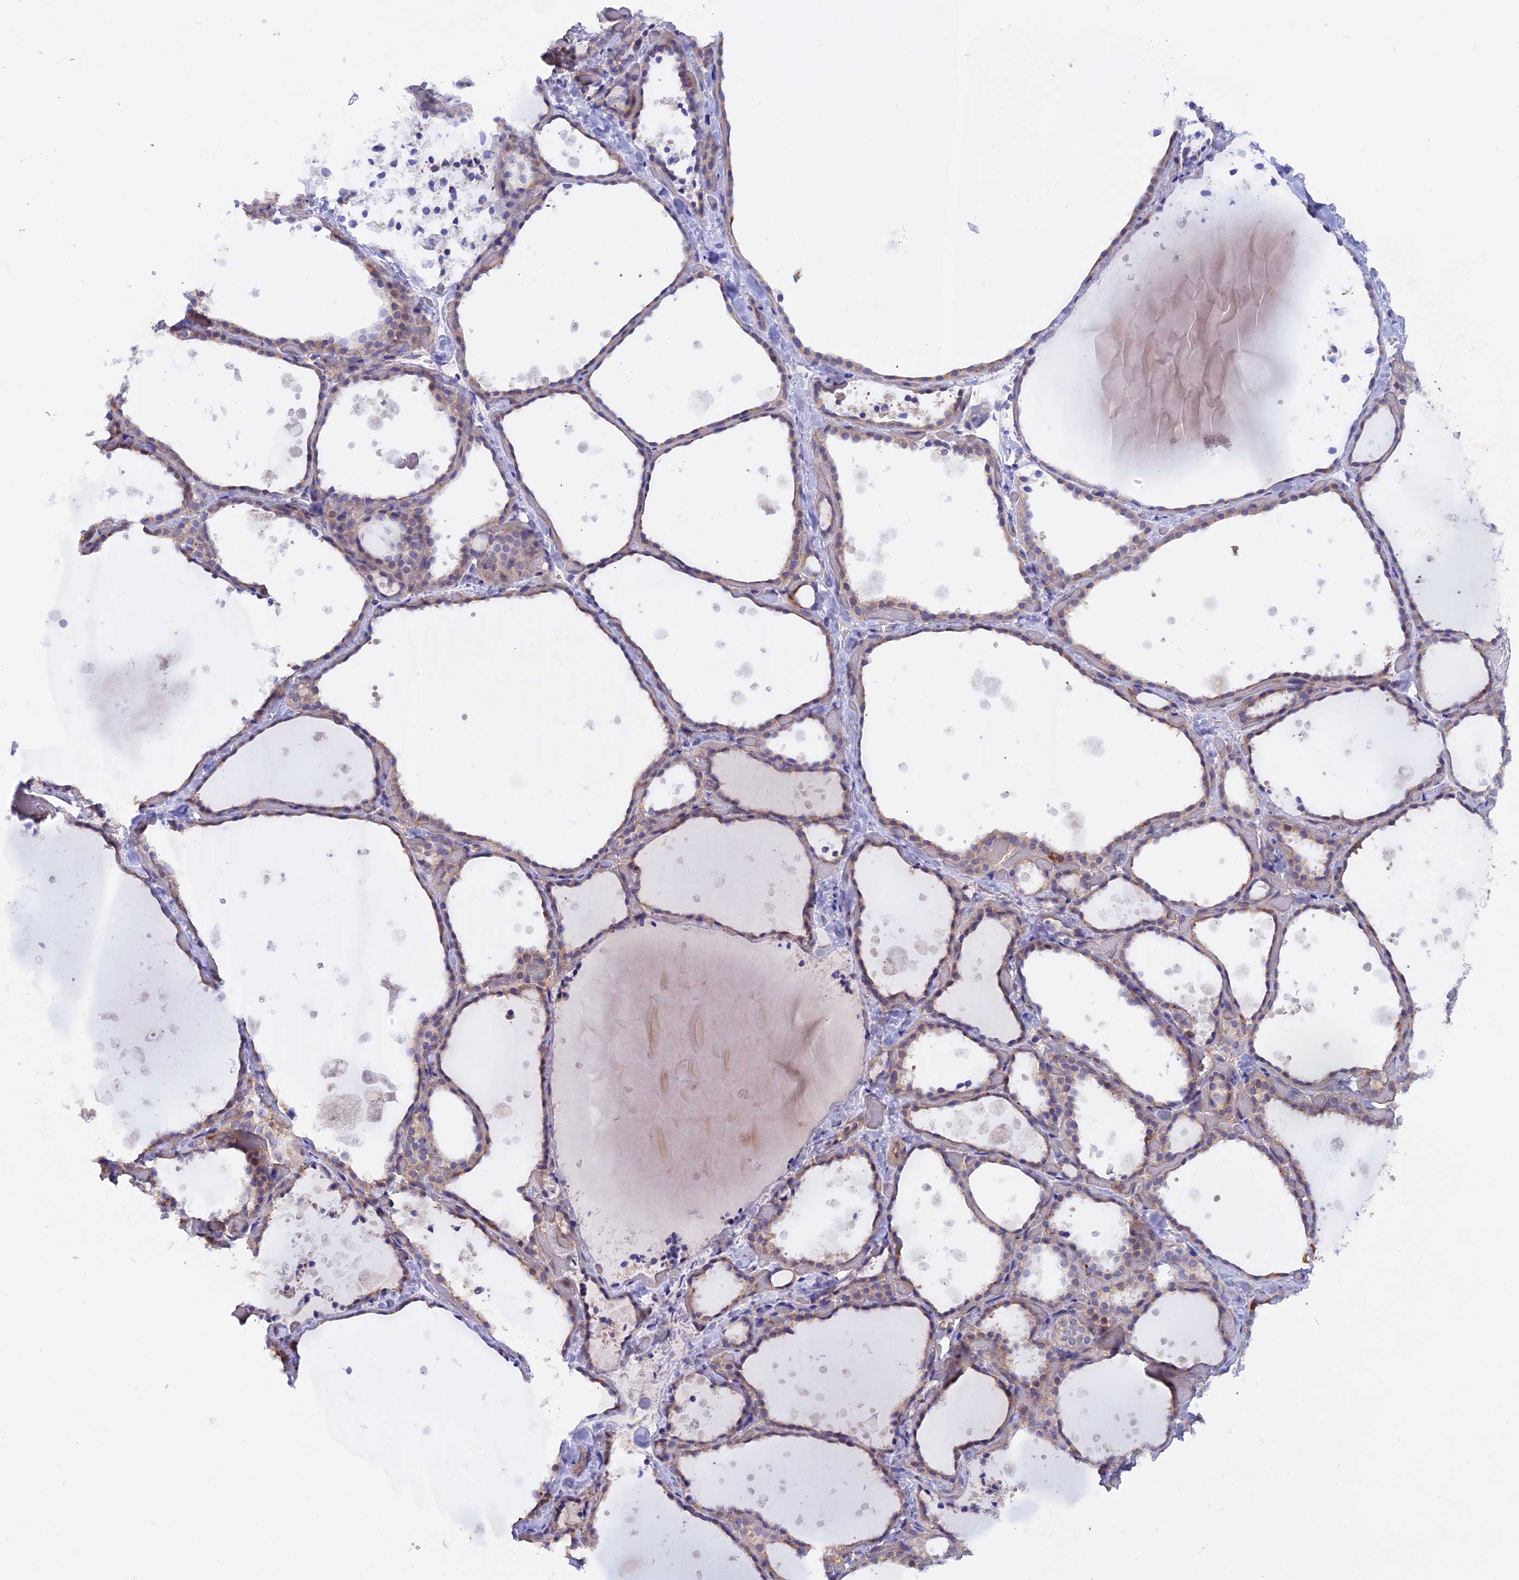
{"staining": {"intensity": "weak", "quantity": "25%-75%", "location": "cytoplasmic/membranous"}, "tissue": "thyroid gland", "cell_type": "Glandular cells", "image_type": "normal", "snomed": [{"axis": "morphology", "description": "Normal tissue, NOS"}, {"axis": "topography", "description": "Thyroid gland"}], "caption": "The histopathology image exhibits immunohistochemical staining of benign thyroid gland. There is weak cytoplasmic/membranous staining is present in about 25%-75% of glandular cells.", "gene": "HYCC1", "patient": {"sex": "female", "age": 44}}